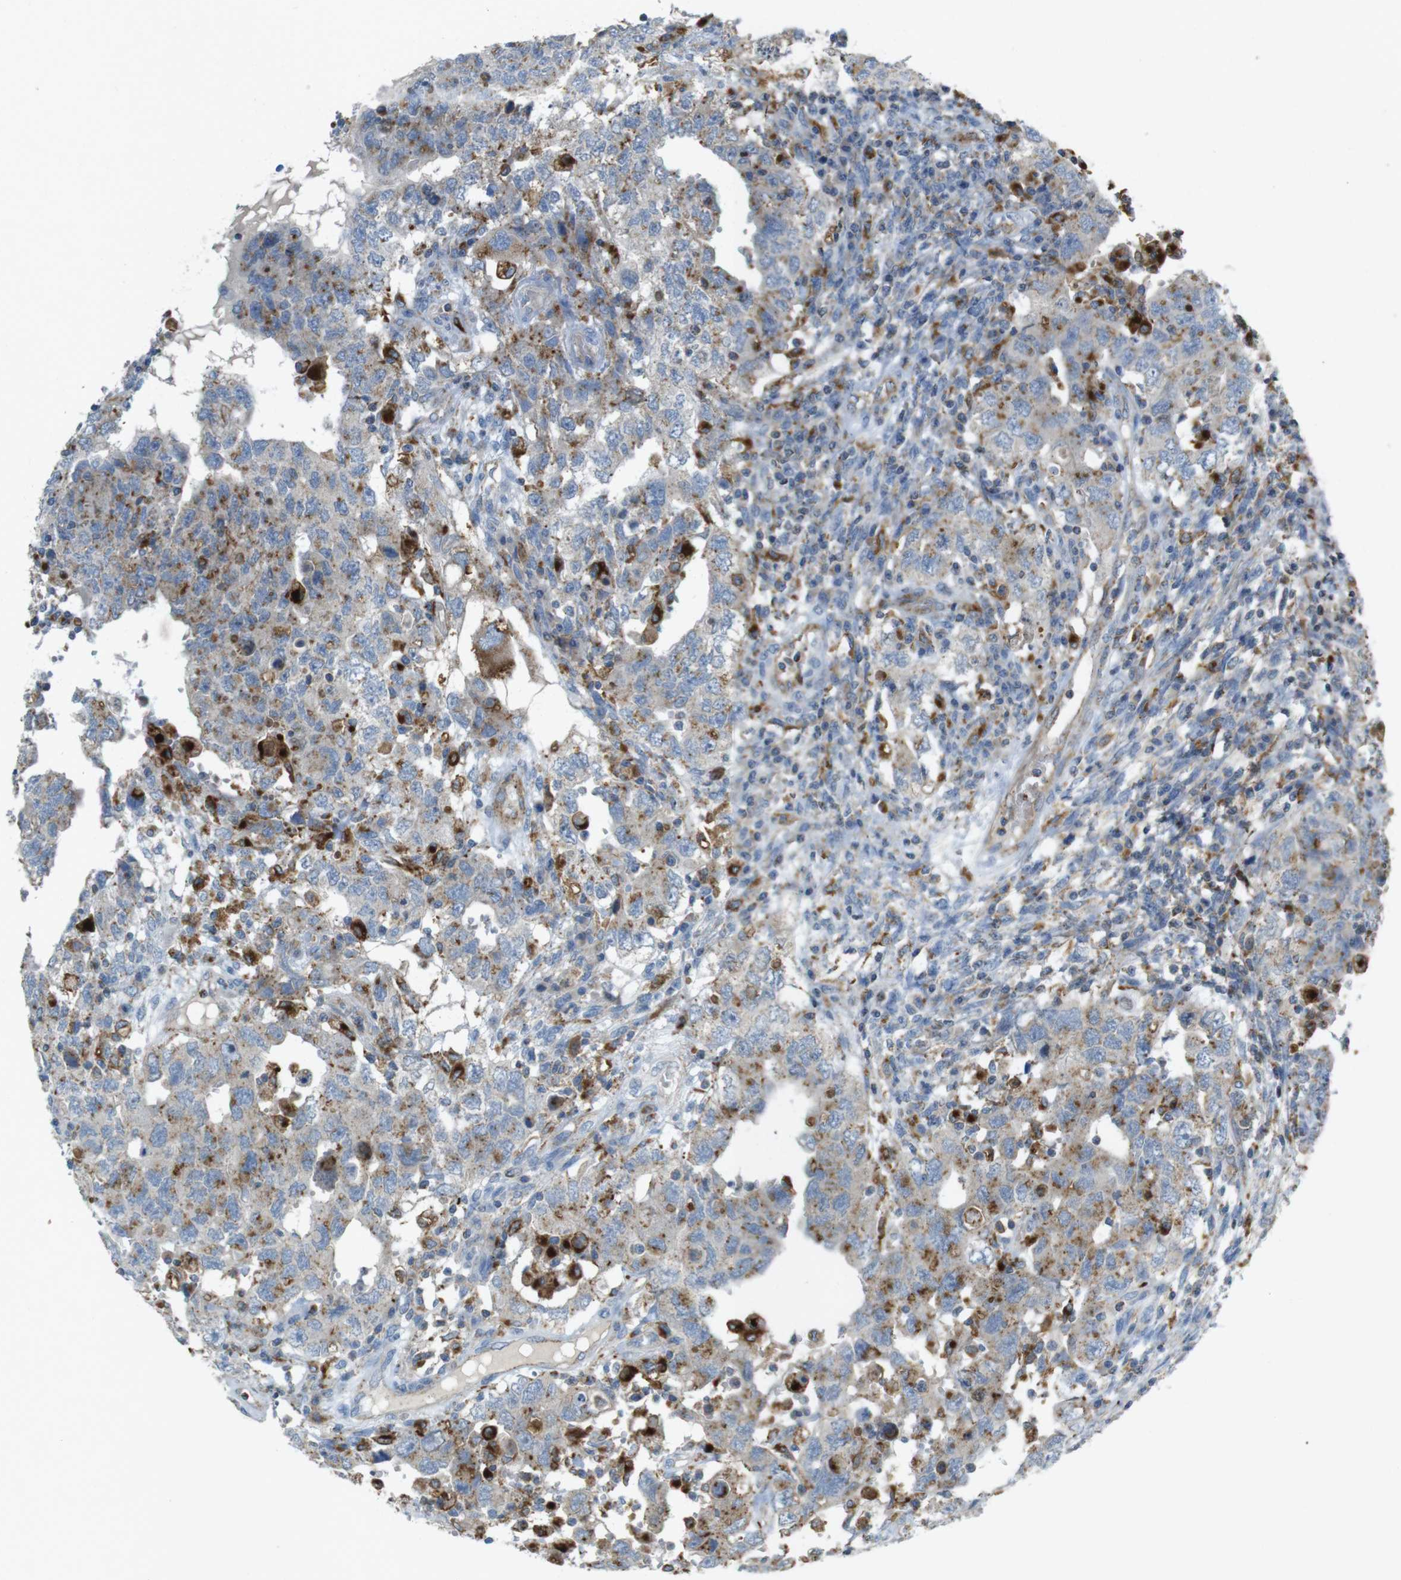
{"staining": {"intensity": "moderate", "quantity": ">75%", "location": "cytoplasmic/membranous"}, "tissue": "testis cancer", "cell_type": "Tumor cells", "image_type": "cancer", "snomed": [{"axis": "morphology", "description": "Carcinoma, Embryonal, NOS"}, {"axis": "topography", "description": "Testis"}], "caption": "The micrograph shows staining of embryonal carcinoma (testis), revealing moderate cytoplasmic/membranous protein positivity (brown color) within tumor cells. The protein of interest is stained brown, and the nuclei are stained in blue (DAB IHC with brightfield microscopy, high magnification).", "gene": "LAMP1", "patient": {"sex": "male", "age": 26}}